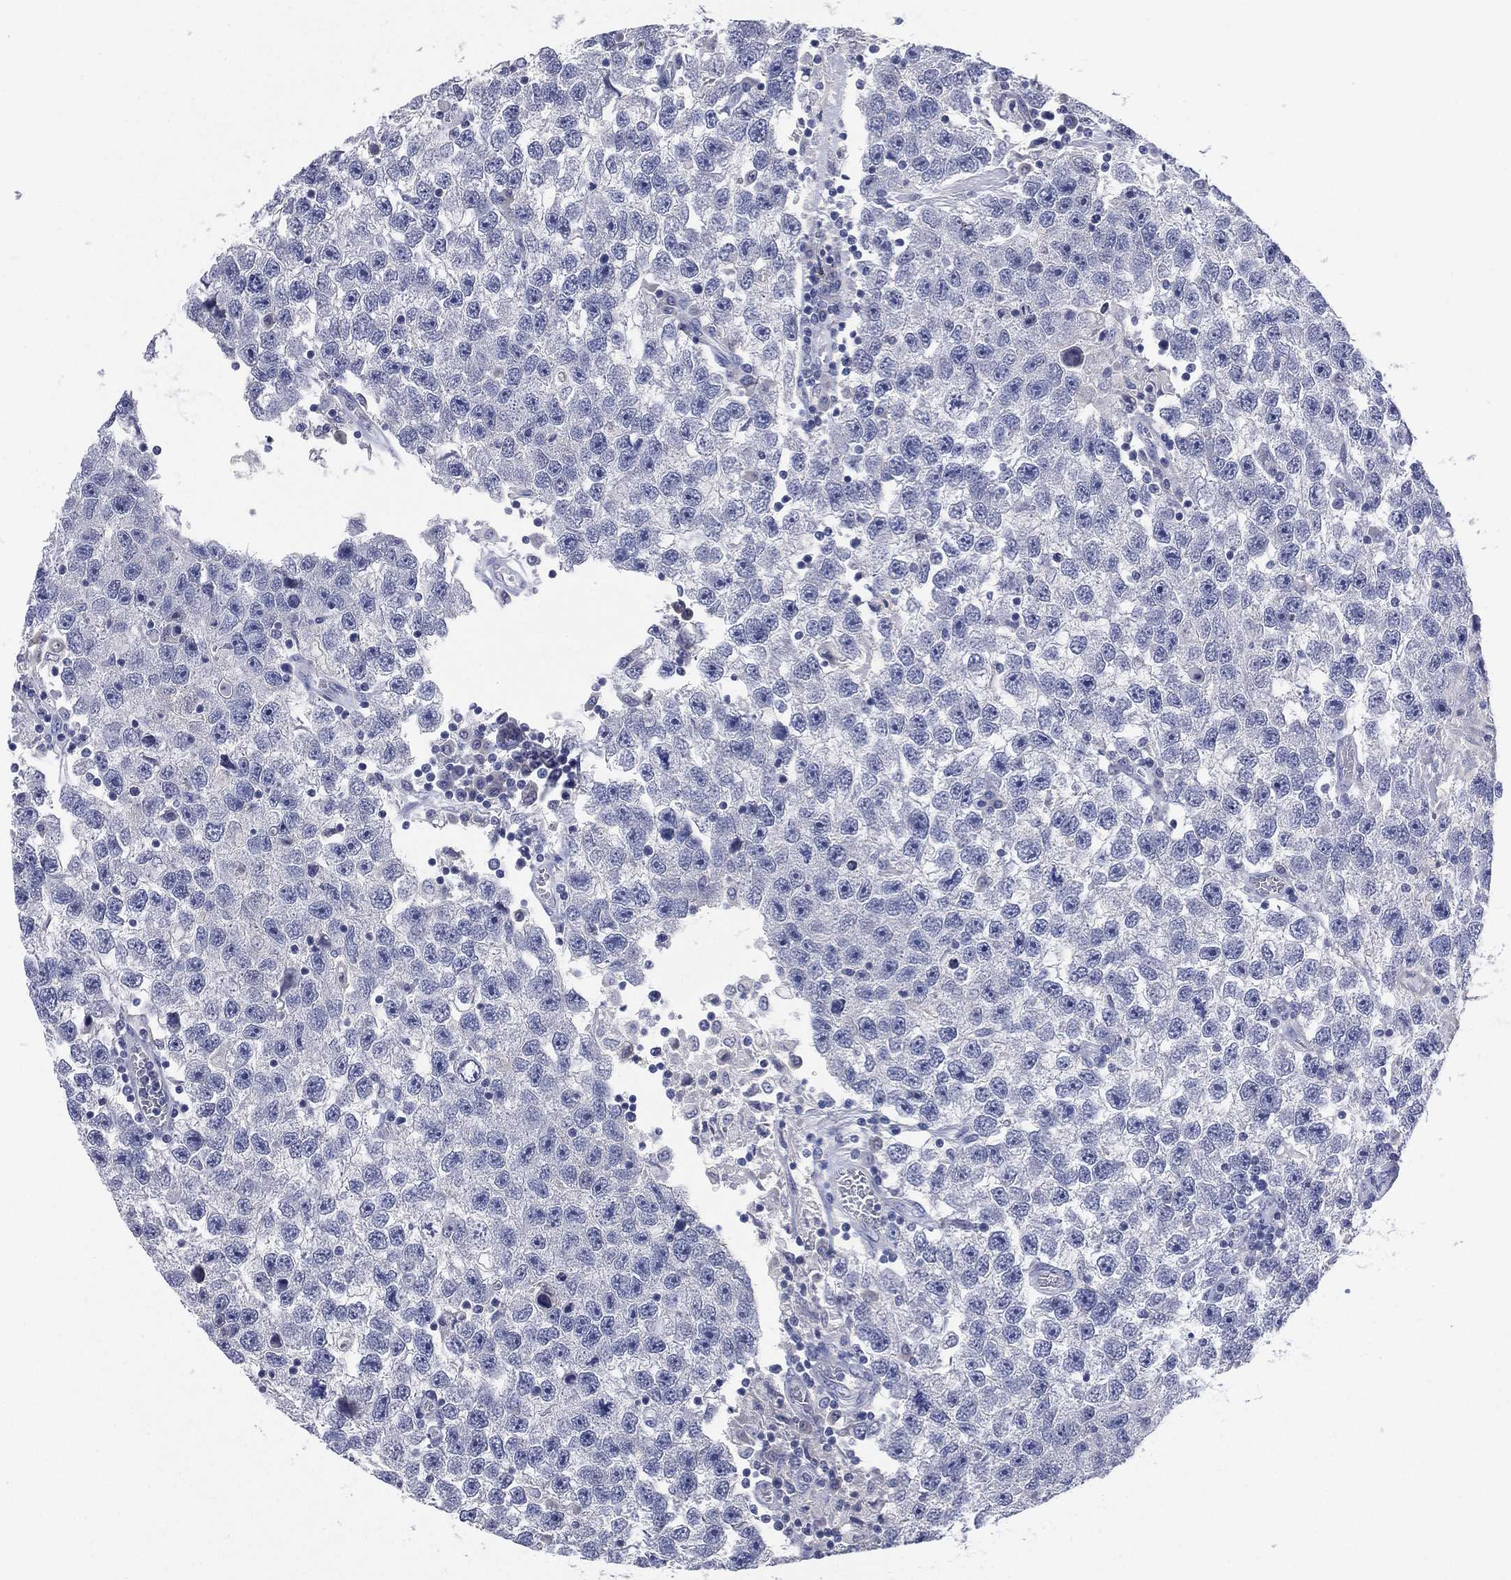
{"staining": {"intensity": "negative", "quantity": "none", "location": "none"}, "tissue": "testis cancer", "cell_type": "Tumor cells", "image_type": "cancer", "snomed": [{"axis": "morphology", "description": "Seminoma, NOS"}, {"axis": "topography", "description": "Testis"}], "caption": "Immunohistochemistry image of neoplastic tissue: testis seminoma stained with DAB displays no significant protein expression in tumor cells.", "gene": "KRT35", "patient": {"sex": "male", "age": 26}}